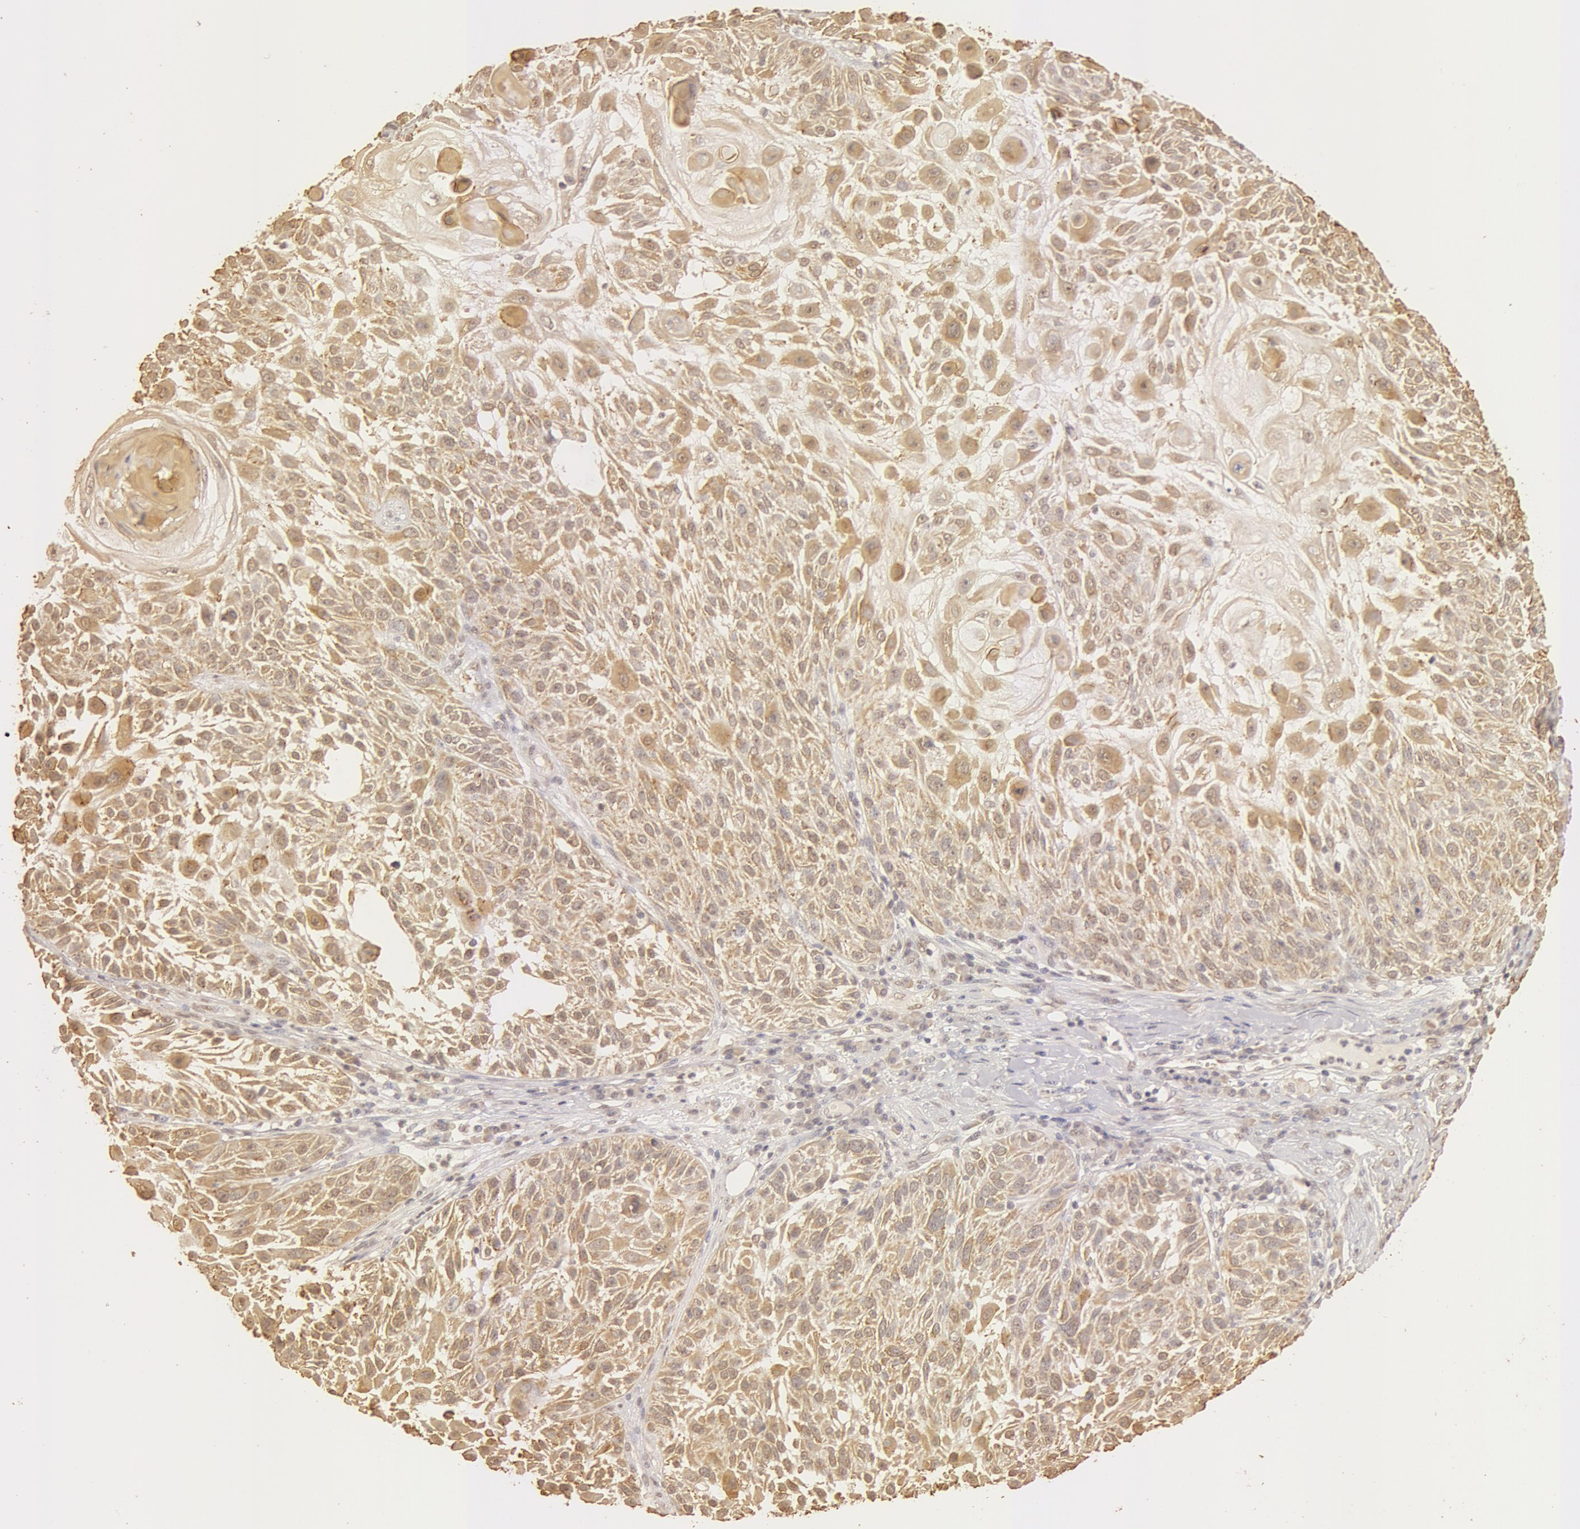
{"staining": {"intensity": "moderate", "quantity": ">75%", "location": "cytoplasmic/membranous,nuclear"}, "tissue": "skin cancer", "cell_type": "Tumor cells", "image_type": "cancer", "snomed": [{"axis": "morphology", "description": "Squamous cell carcinoma, NOS"}, {"axis": "topography", "description": "Skin"}], "caption": "There is medium levels of moderate cytoplasmic/membranous and nuclear expression in tumor cells of skin cancer (squamous cell carcinoma), as demonstrated by immunohistochemical staining (brown color).", "gene": "SNRNP70", "patient": {"sex": "female", "age": 89}}